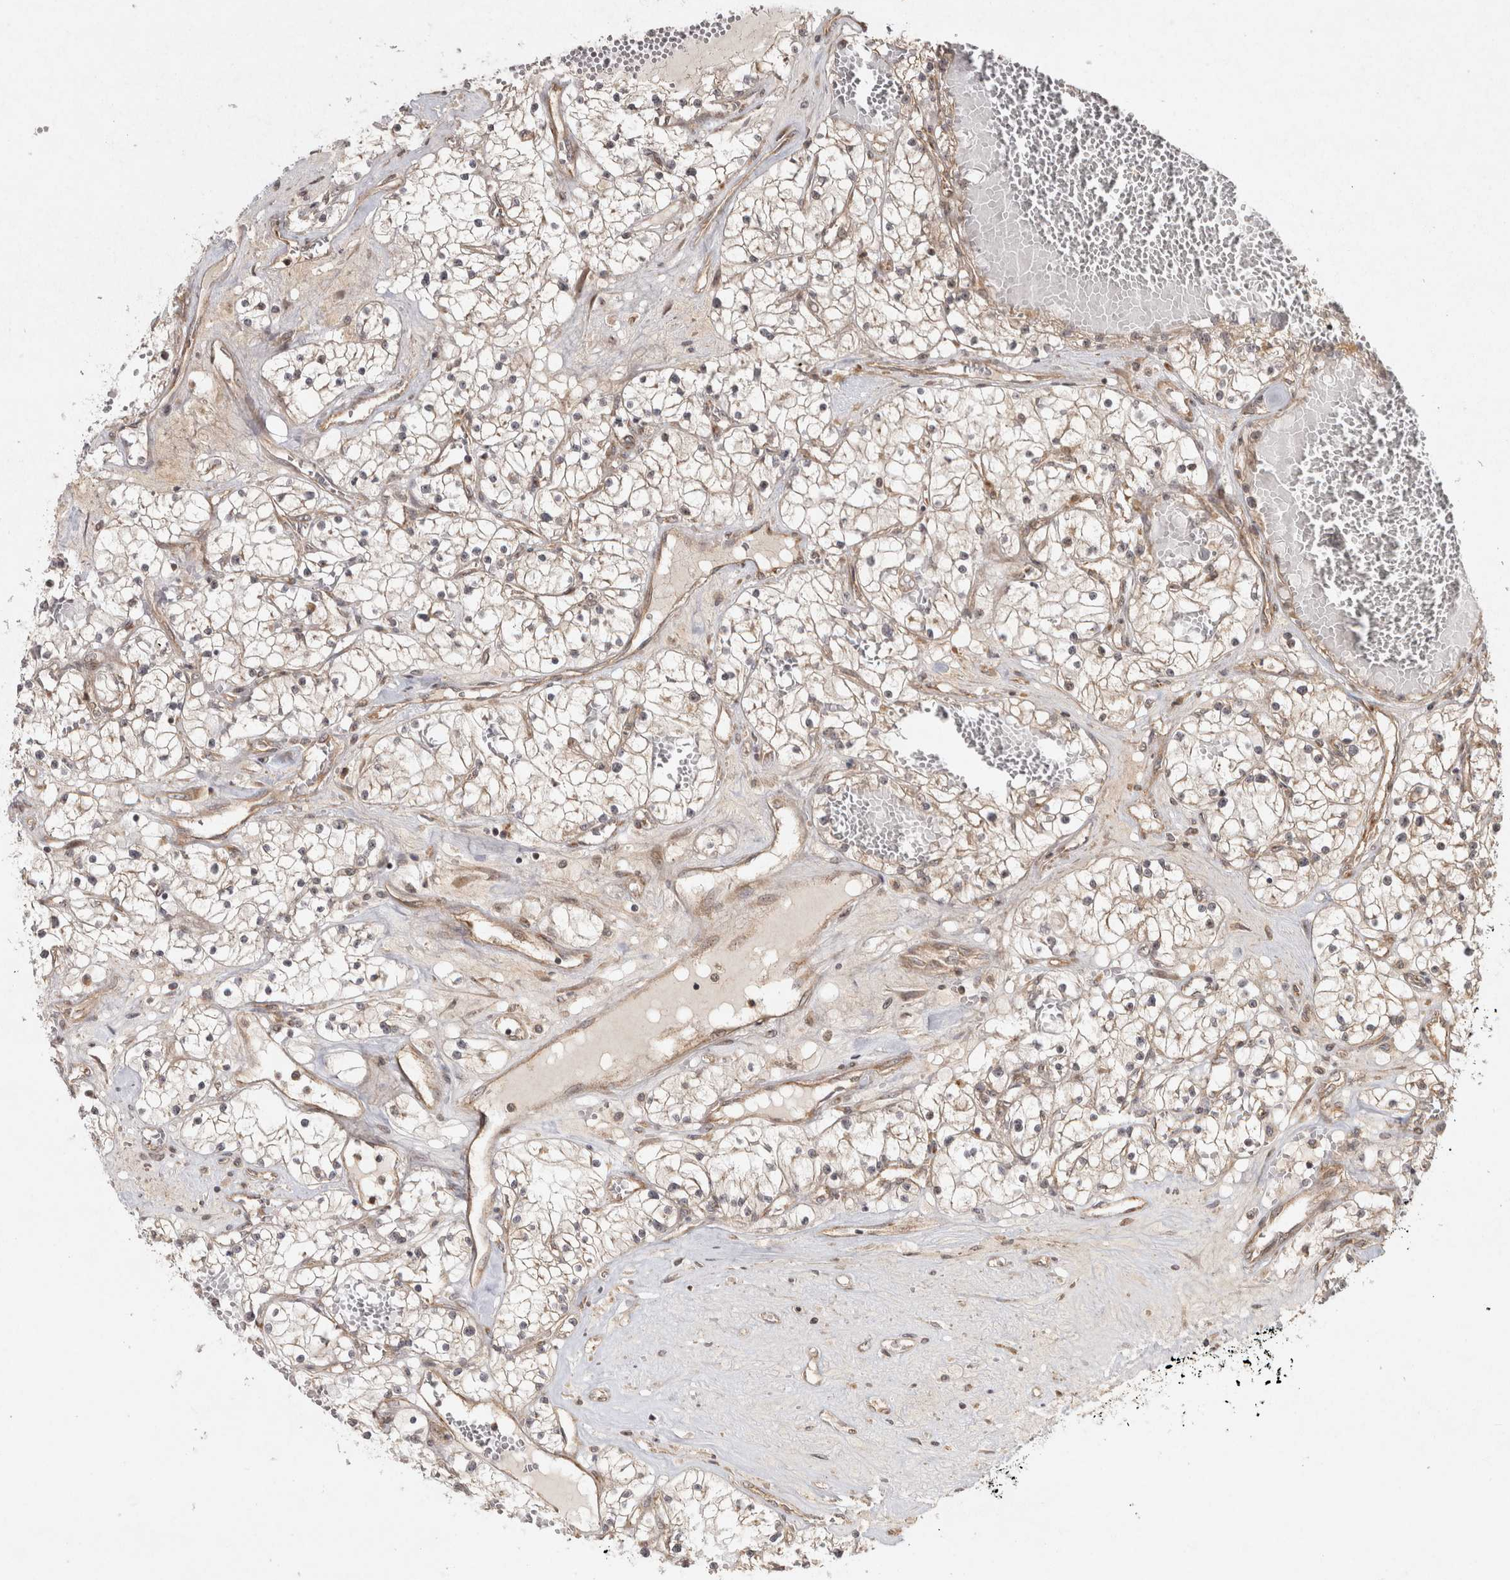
{"staining": {"intensity": "weak", "quantity": "25%-75%", "location": "cytoplasmic/membranous"}, "tissue": "renal cancer", "cell_type": "Tumor cells", "image_type": "cancer", "snomed": [{"axis": "morphology", "description": "Normal tissue, NOS"}, {"axis": "morphology", "description": "Adenocarcinoma, NOS"}, {"axis": "topography", "description": "Kidney"}], "caption": "Immunohistochemistry (IHC) micrograph of human renal cancer stained for a protein (brown), which reveals low levels of weak cytoplasmic/membranous positivity in about 25%-75% of tumor cells.", "gene": "CAMSAP2", "patient": {"sex": "male", "age": 68}}